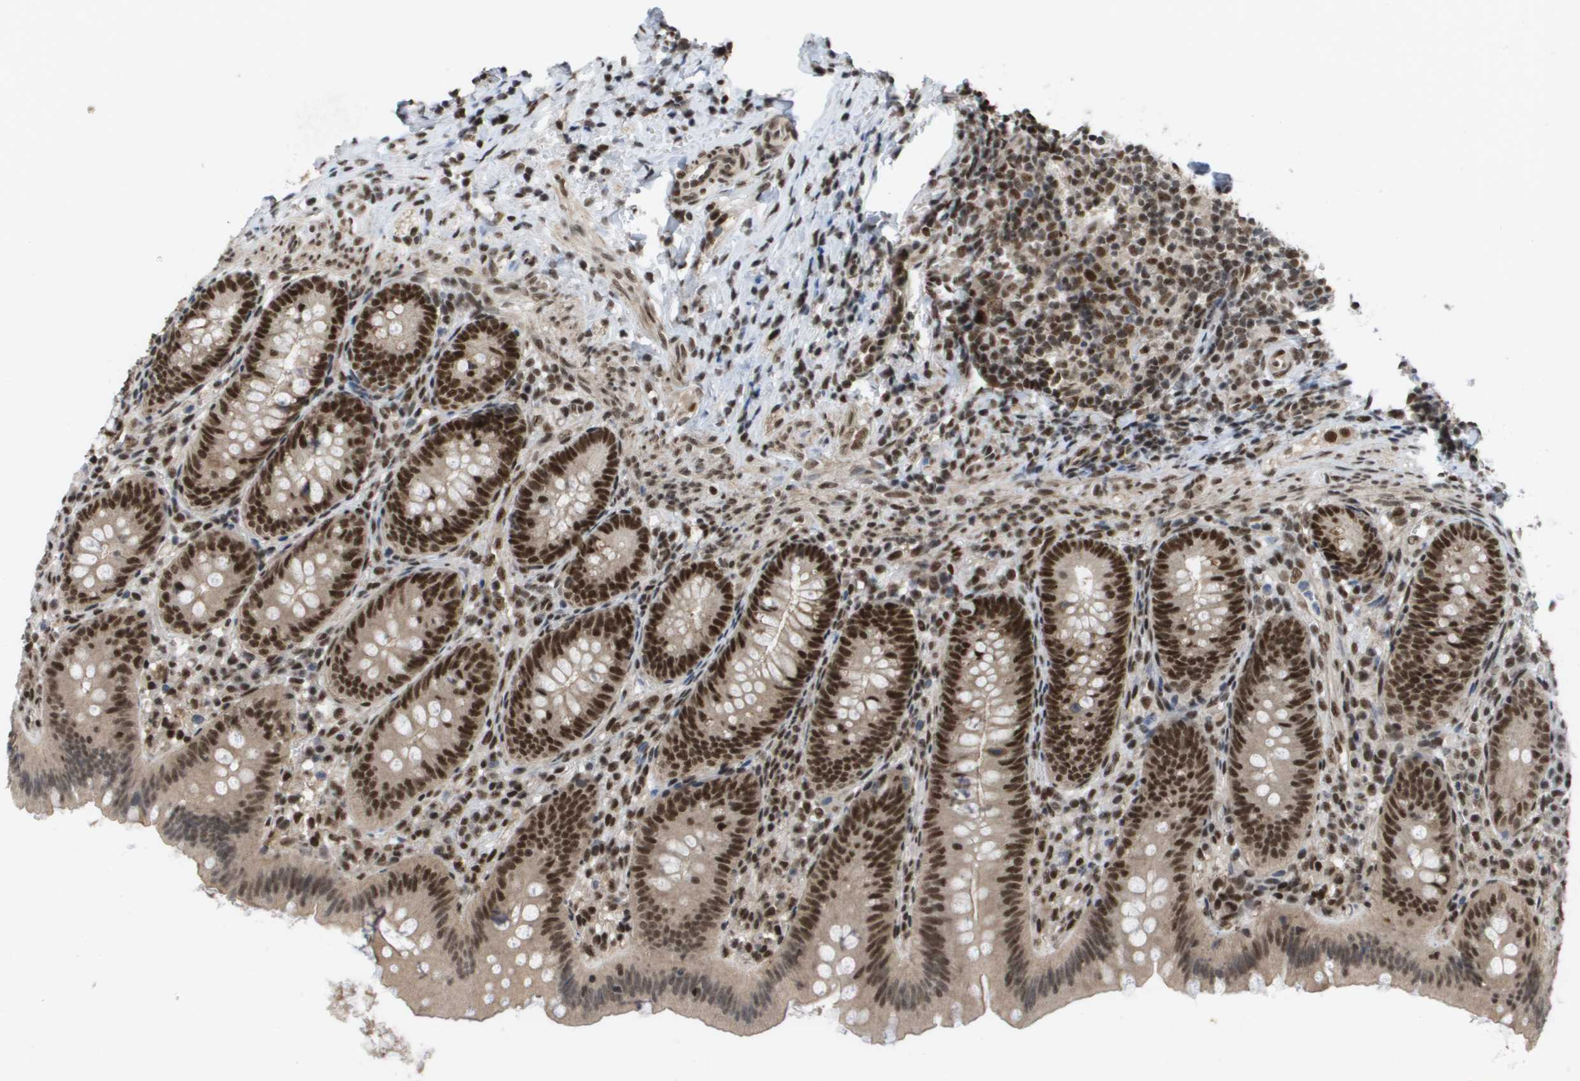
{"staining": {"intensity": "strong", "quantity": ">75%", "location": "nuclear"}, "tissue": "appendix", "cell_type": "Glandular cells", "image_type": "normal", "snomed": [{"axis": "morphology", "description": "Normal tissue, NOS"}, {"axis": "topography", "description": "Appendix"}], "caption": "Glandular cells exhibit high levels of strong nuclear positivity in approximately >75% of cells in normal human appendix.", "gene": "CDT1", "patient": {"sex": "male", "age": 1}}